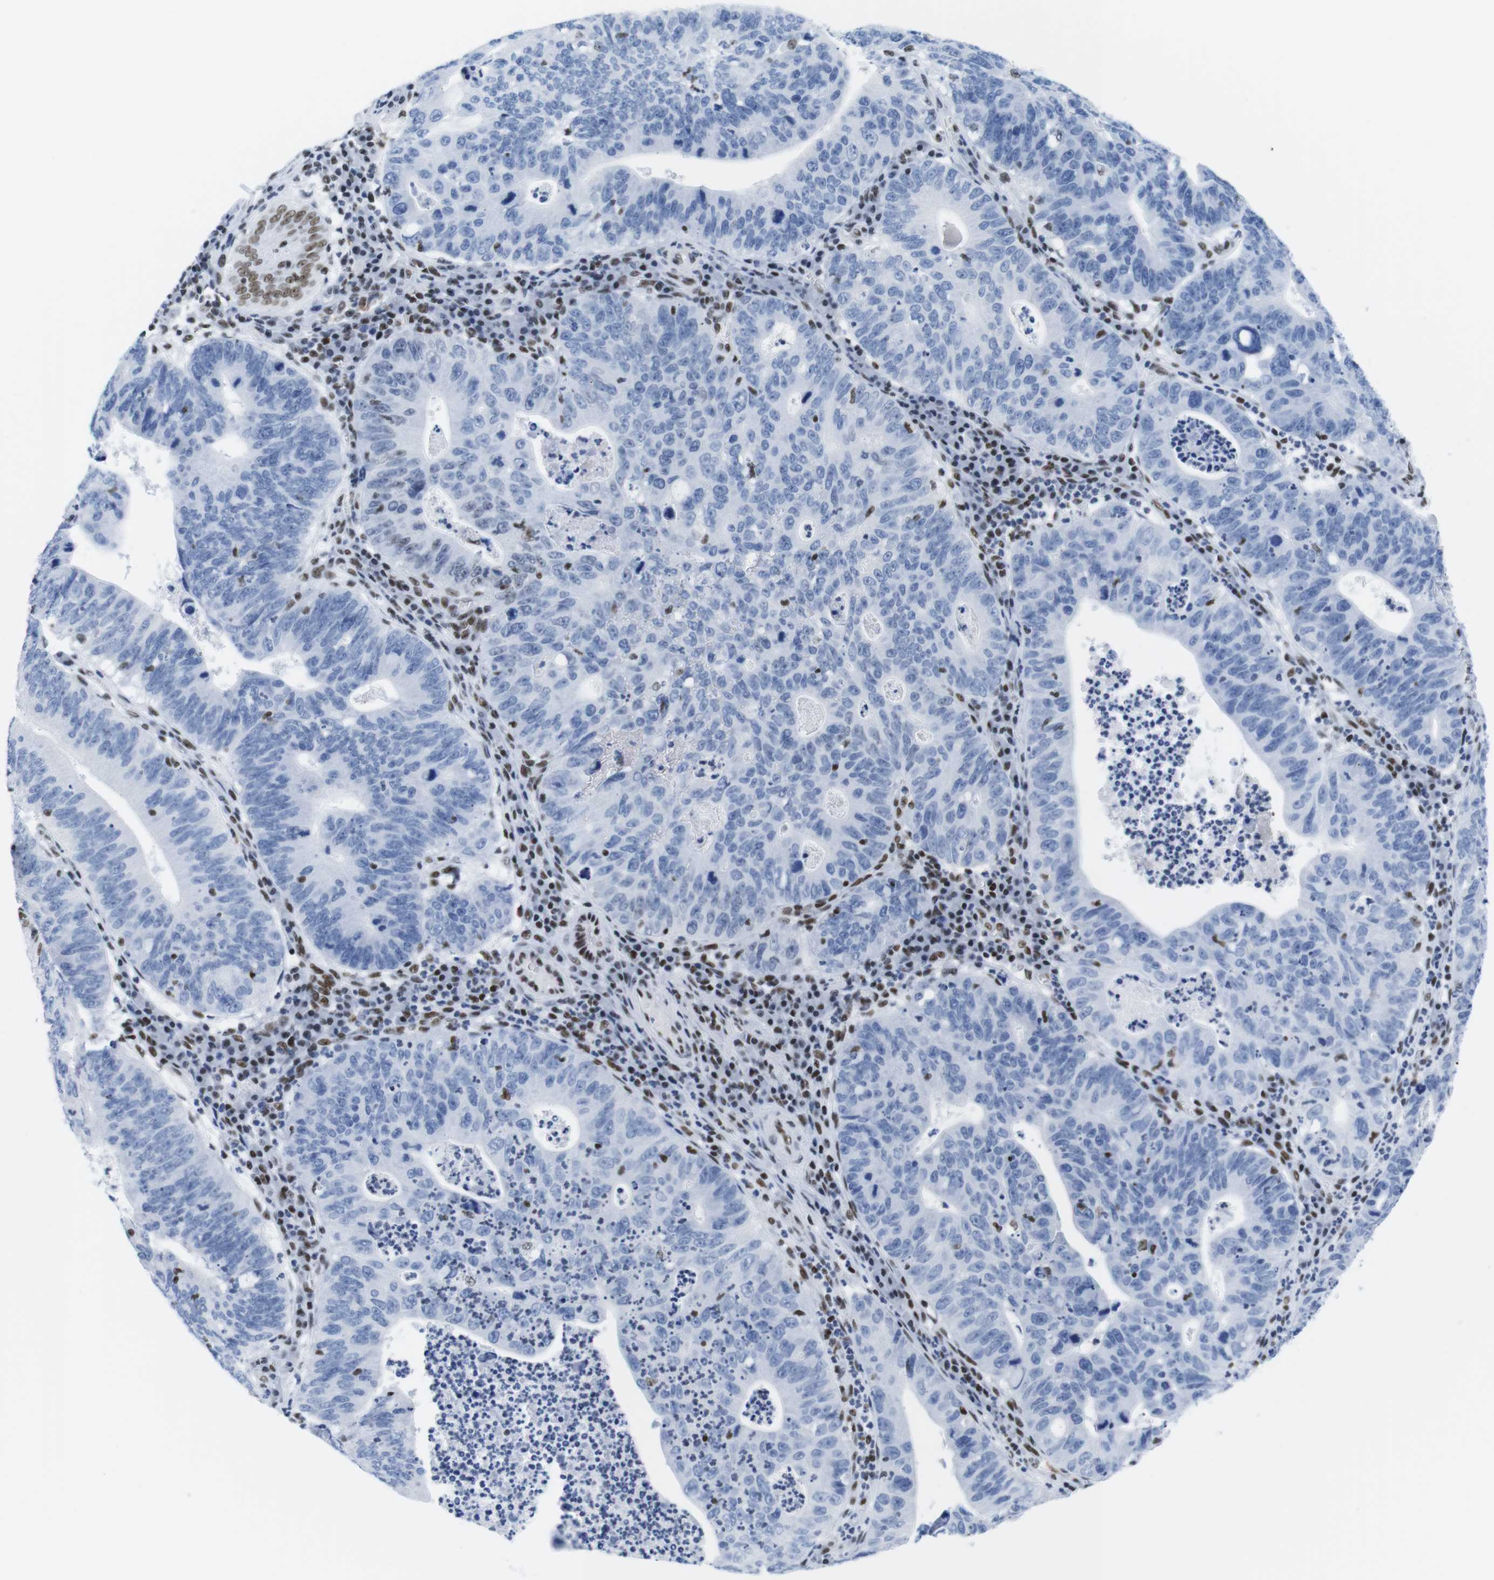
{"staining": {"intensity": "negative", "quantity": "none", "location": "none"}, "tissue": "stomach cancer", "cell_type": "Tumor cells", "image_type": "cancer", "snomed": [{"axis": "morphology", "description": "Adenocarcinoma, NOS"}, {"axis": "topography", "description": "Stomach"}], "caption": "A high-resolution image shows immunohistochemistry (IHC) staining of stomach cancer (adenocarcinoma), which exhibits no significant staining in tumor cells.", "gene": "IFI16", "patient": {"sex": "male", "age": 59}}